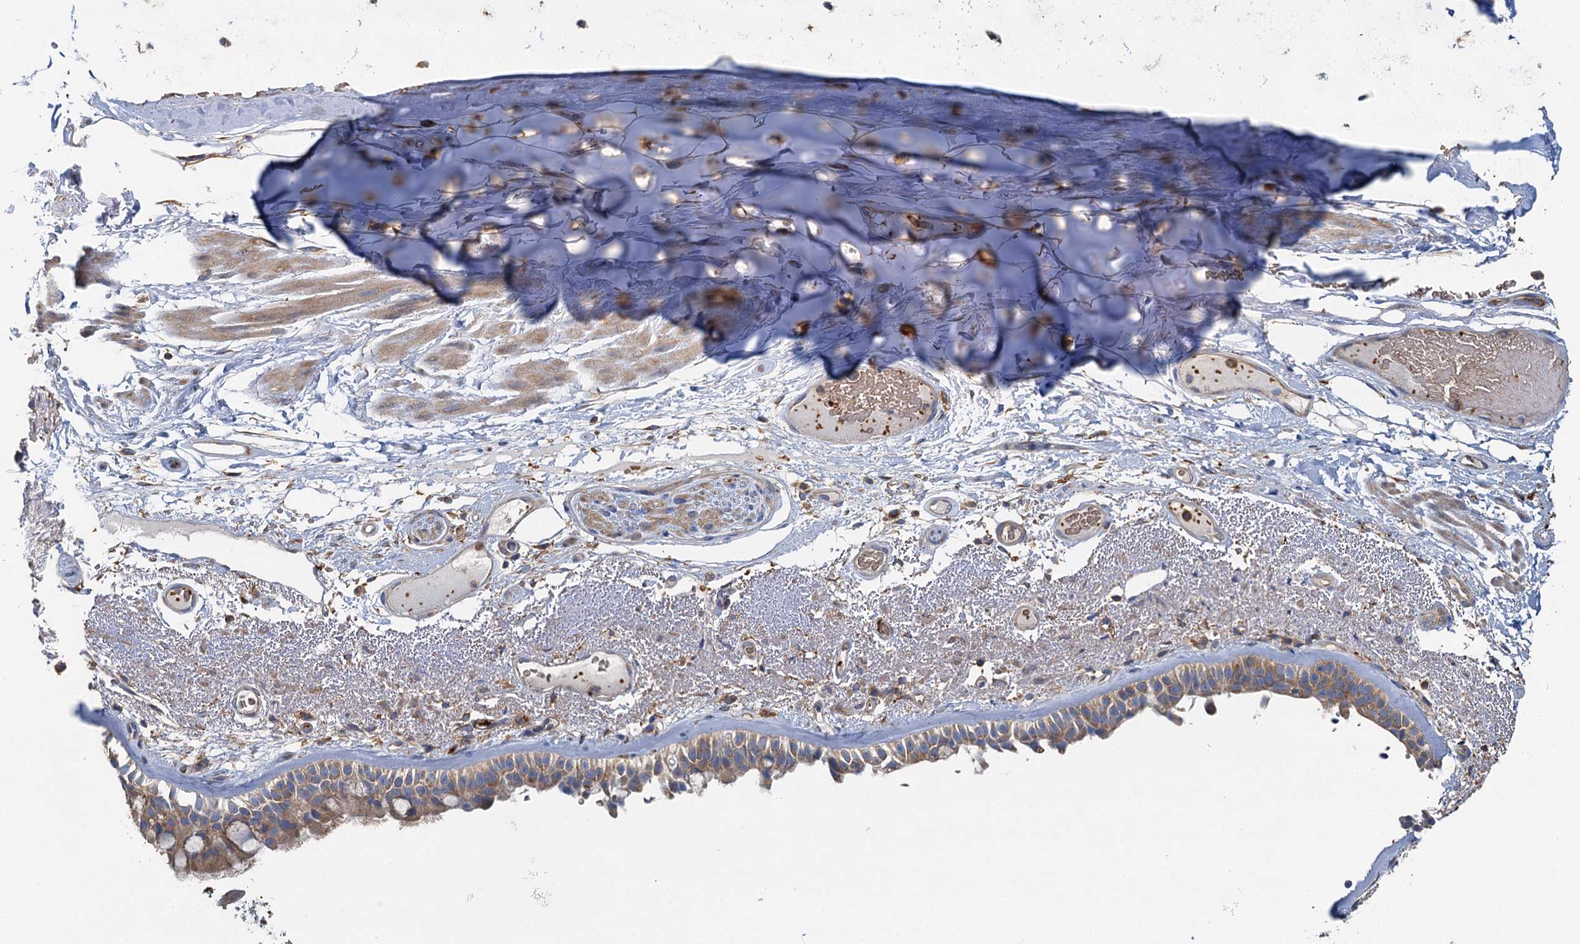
{"staining": {"intensity": "weak", "quantity": ">75%", "location": "cytoplasmic/membranous"}, "tissue": "bronchus", "cell_type": "Respiratory epithelial cells", "image_type": "normal", "snomed": [{"axis": "morphology", "description": "Normal tissue, NOS"}, {"axis": "morphology", "description": "Squamous cell carcinoma, NOS"}, {"axis": "topography", "description": "Lymph node"}, {"axis": "topography", "description": "Bronchus"}, {"axis": "topography", "description": "Lung"}], "caption": "DAB (3,3'-diaminobenzidine) immunohistochemical staining of benign bronchus shows weak cytoplasmic/membranous protein positivity in approximately >75% of respiratory epithelial cells. The protein of interest is stained brown, and the nuclei are stained in blue (DAB IHC with brightfield microscopy, high magnification).", "gene": "PPIP5K1", "patient": {"sex": "male", "age": 66}}